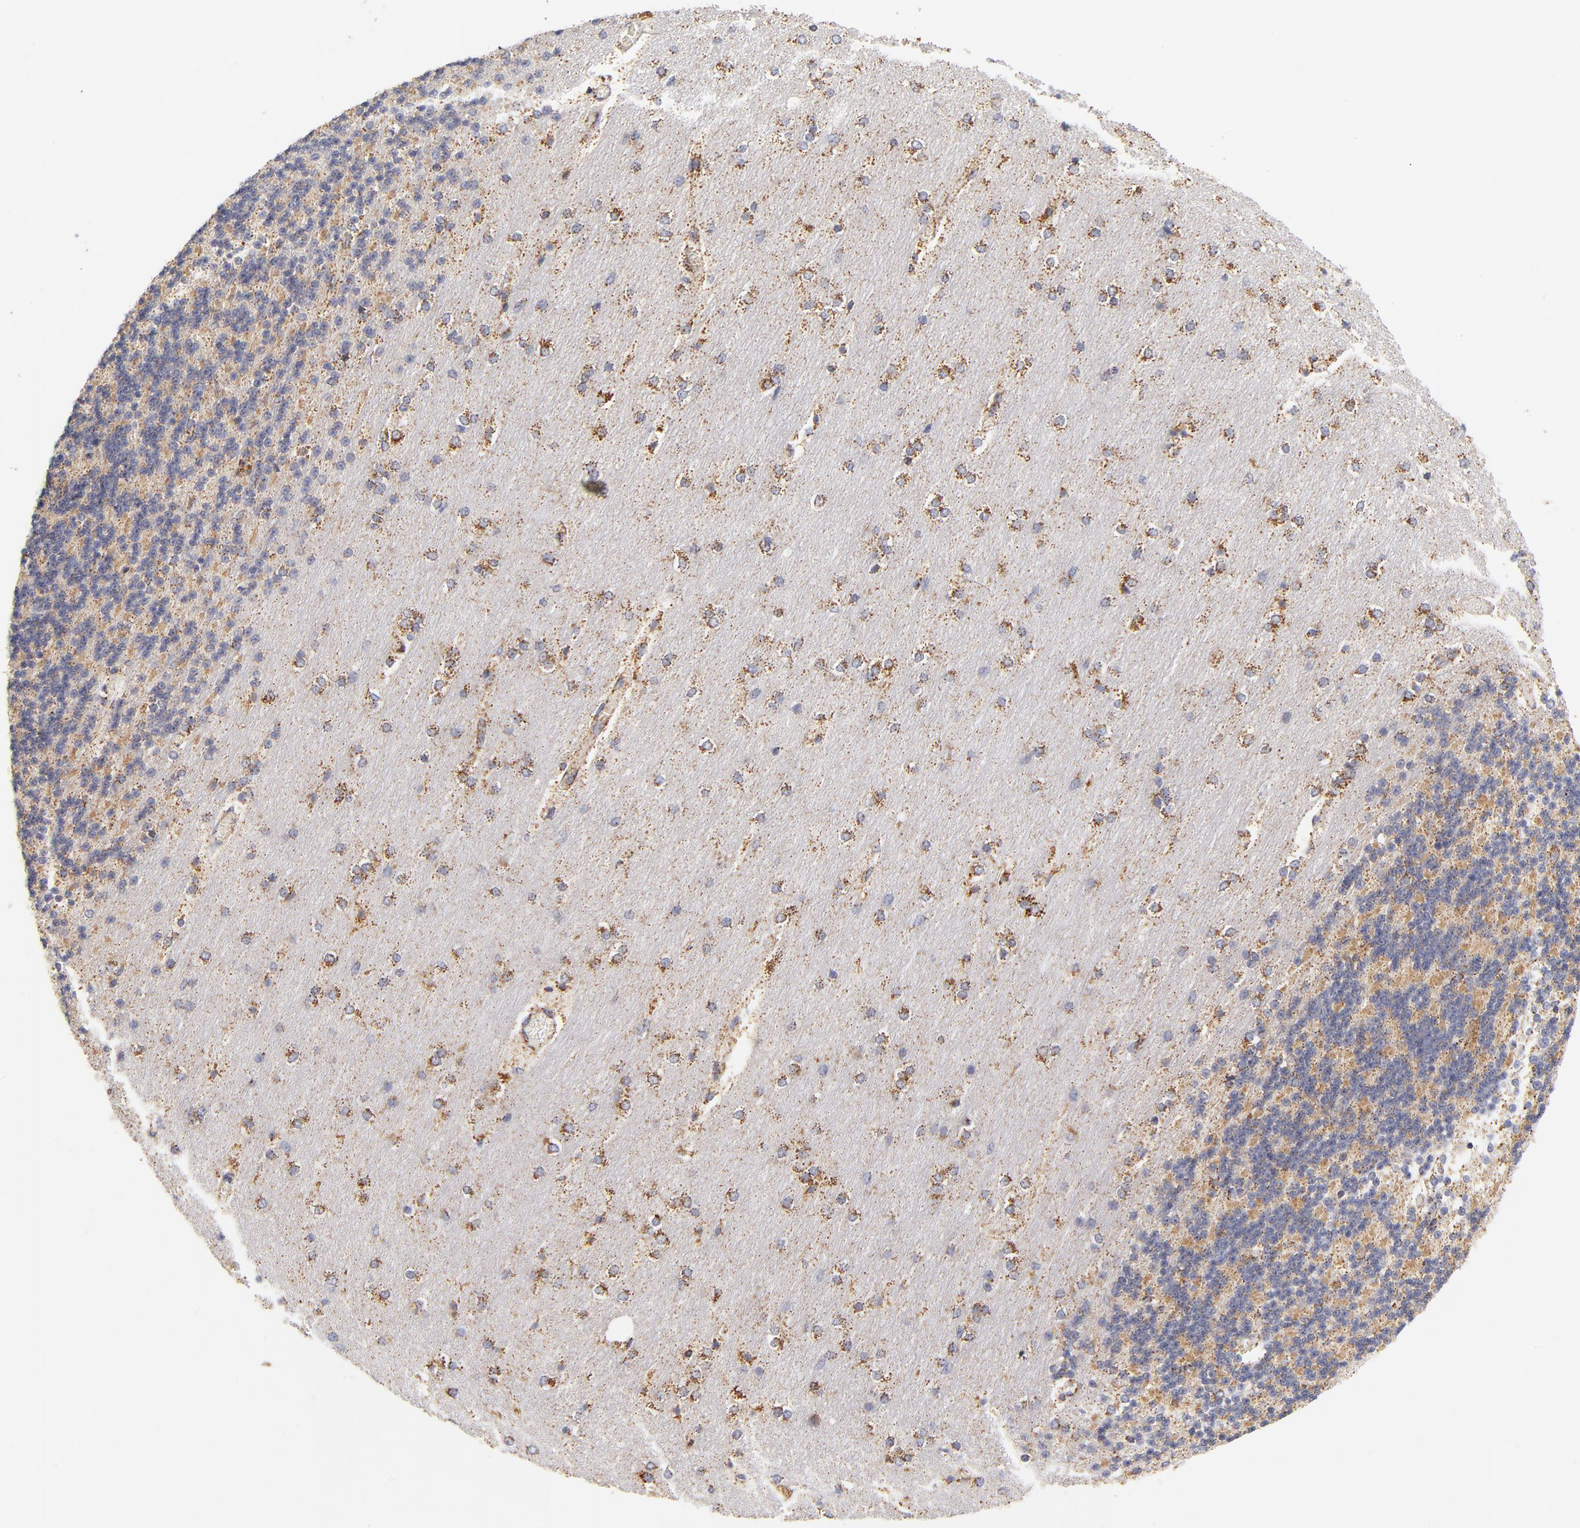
{"staining": {"intensity": "negative", "quantity": "none", "location": "none"}, "tissue": "cerebellum", "cell_type": "Cells in granular layer", "image_type": "normal", "snomed": [{"axis": "morphology", "description": "Normal tissue, NOS"}, {"axis": "topography", "description": "Cerebellum"}], "caption": "High power microscopy histopathology image of an immunohistochemistry micrograph of unremarkable cerebellum, revealing no significant staining in cells in granular layer. (Brightfield microscopy of DAB immunohistochemistry at high magnification).", "gene": "ECHS1", "patient": {"sex": "female", "age": 54}}